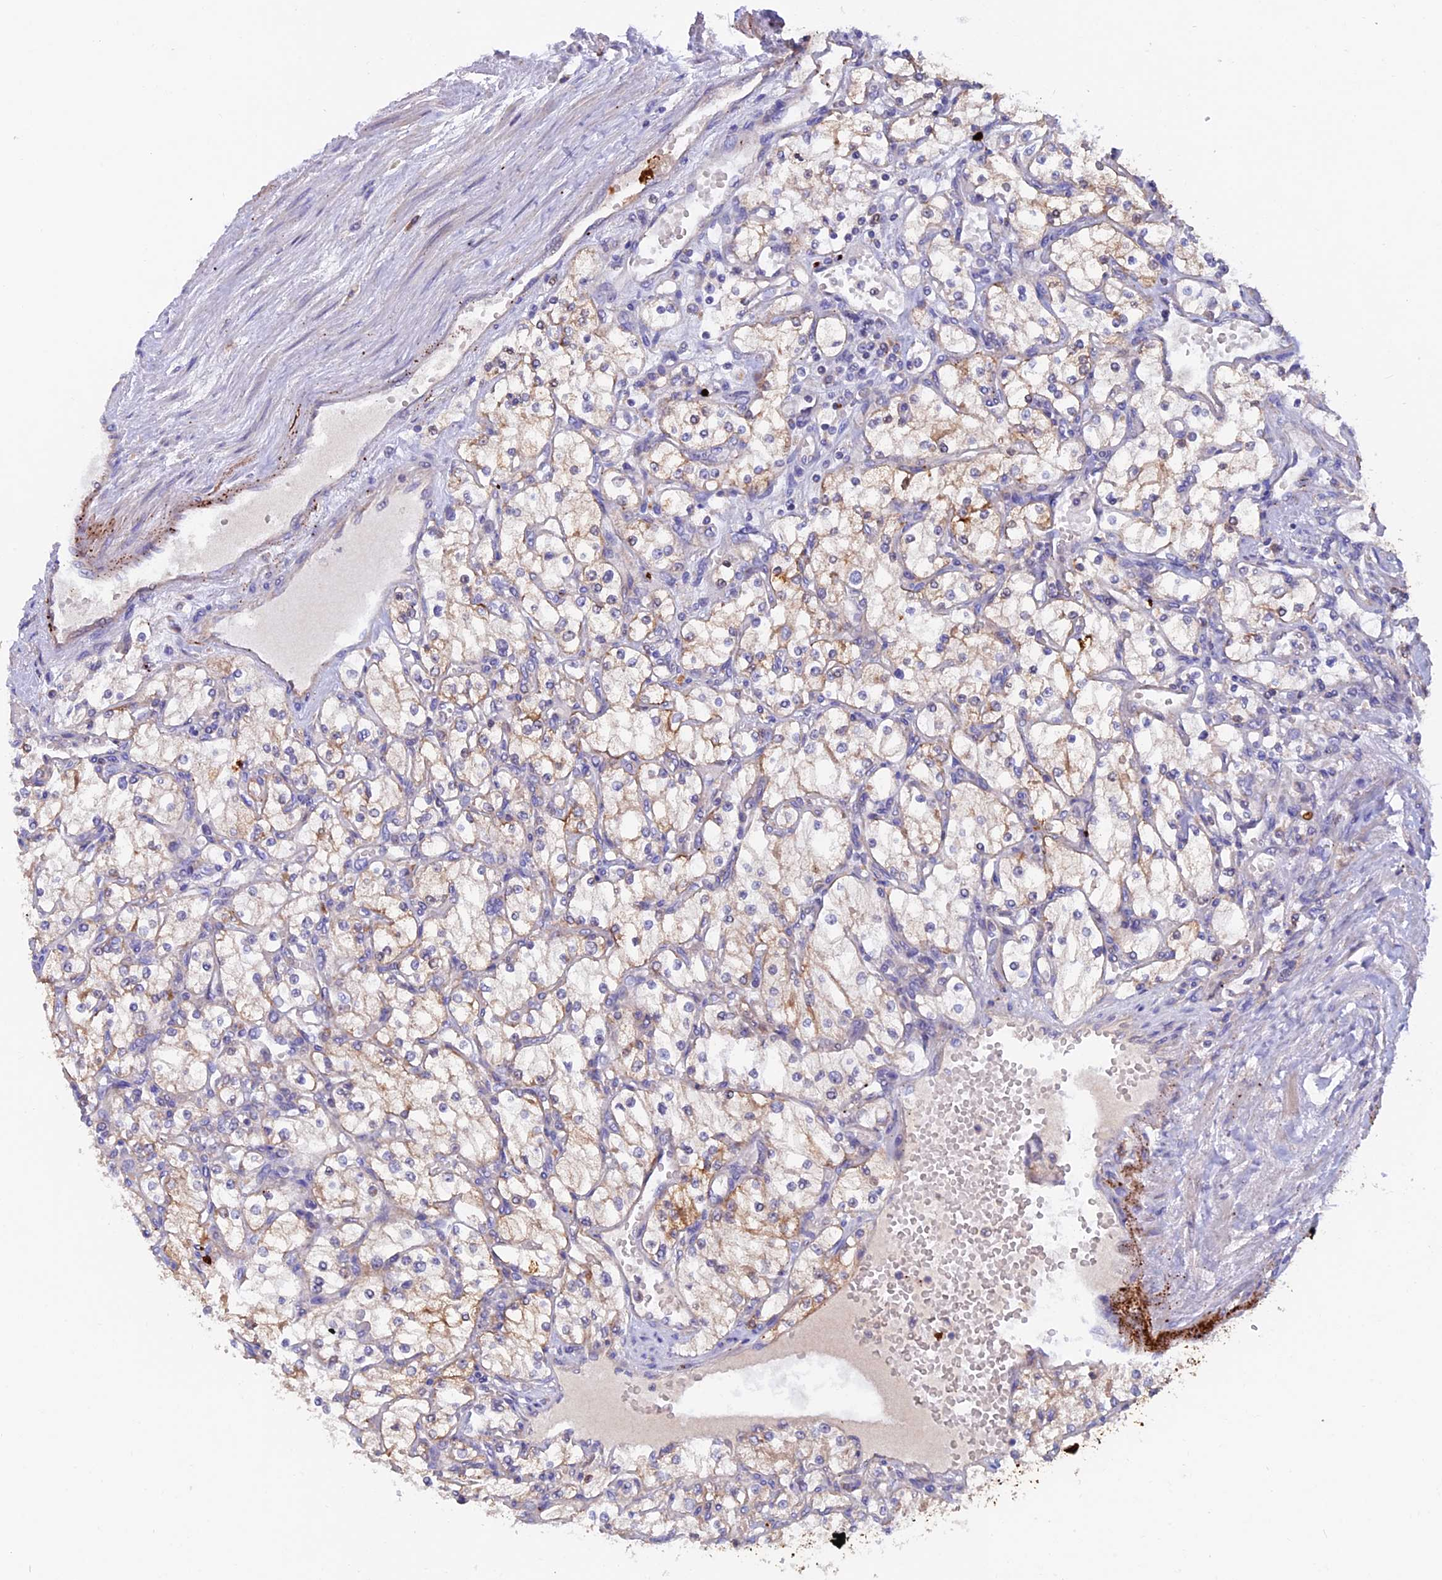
{"staining": {"intensity": "weak", "quantity": "25%-75%", "location": "cytoplasmic/membranous"}, "tissue": "renal cancer", "cell_type": "Tumor cells", "image_type": "cancer", "snomed": [{"axis": "morphology", "description": "Adenocarcinoma, NOS"}, {"axis": "topography", "description": "Kidney"}], "caption": "Immunohistochemical staining of human renal cancer exhibits weak cytoplasmic/membranous protein staining in about 25%-75% of tumor cells.", "gene": "PTPN9", "patient": {"sex": "male", "age": 80}}